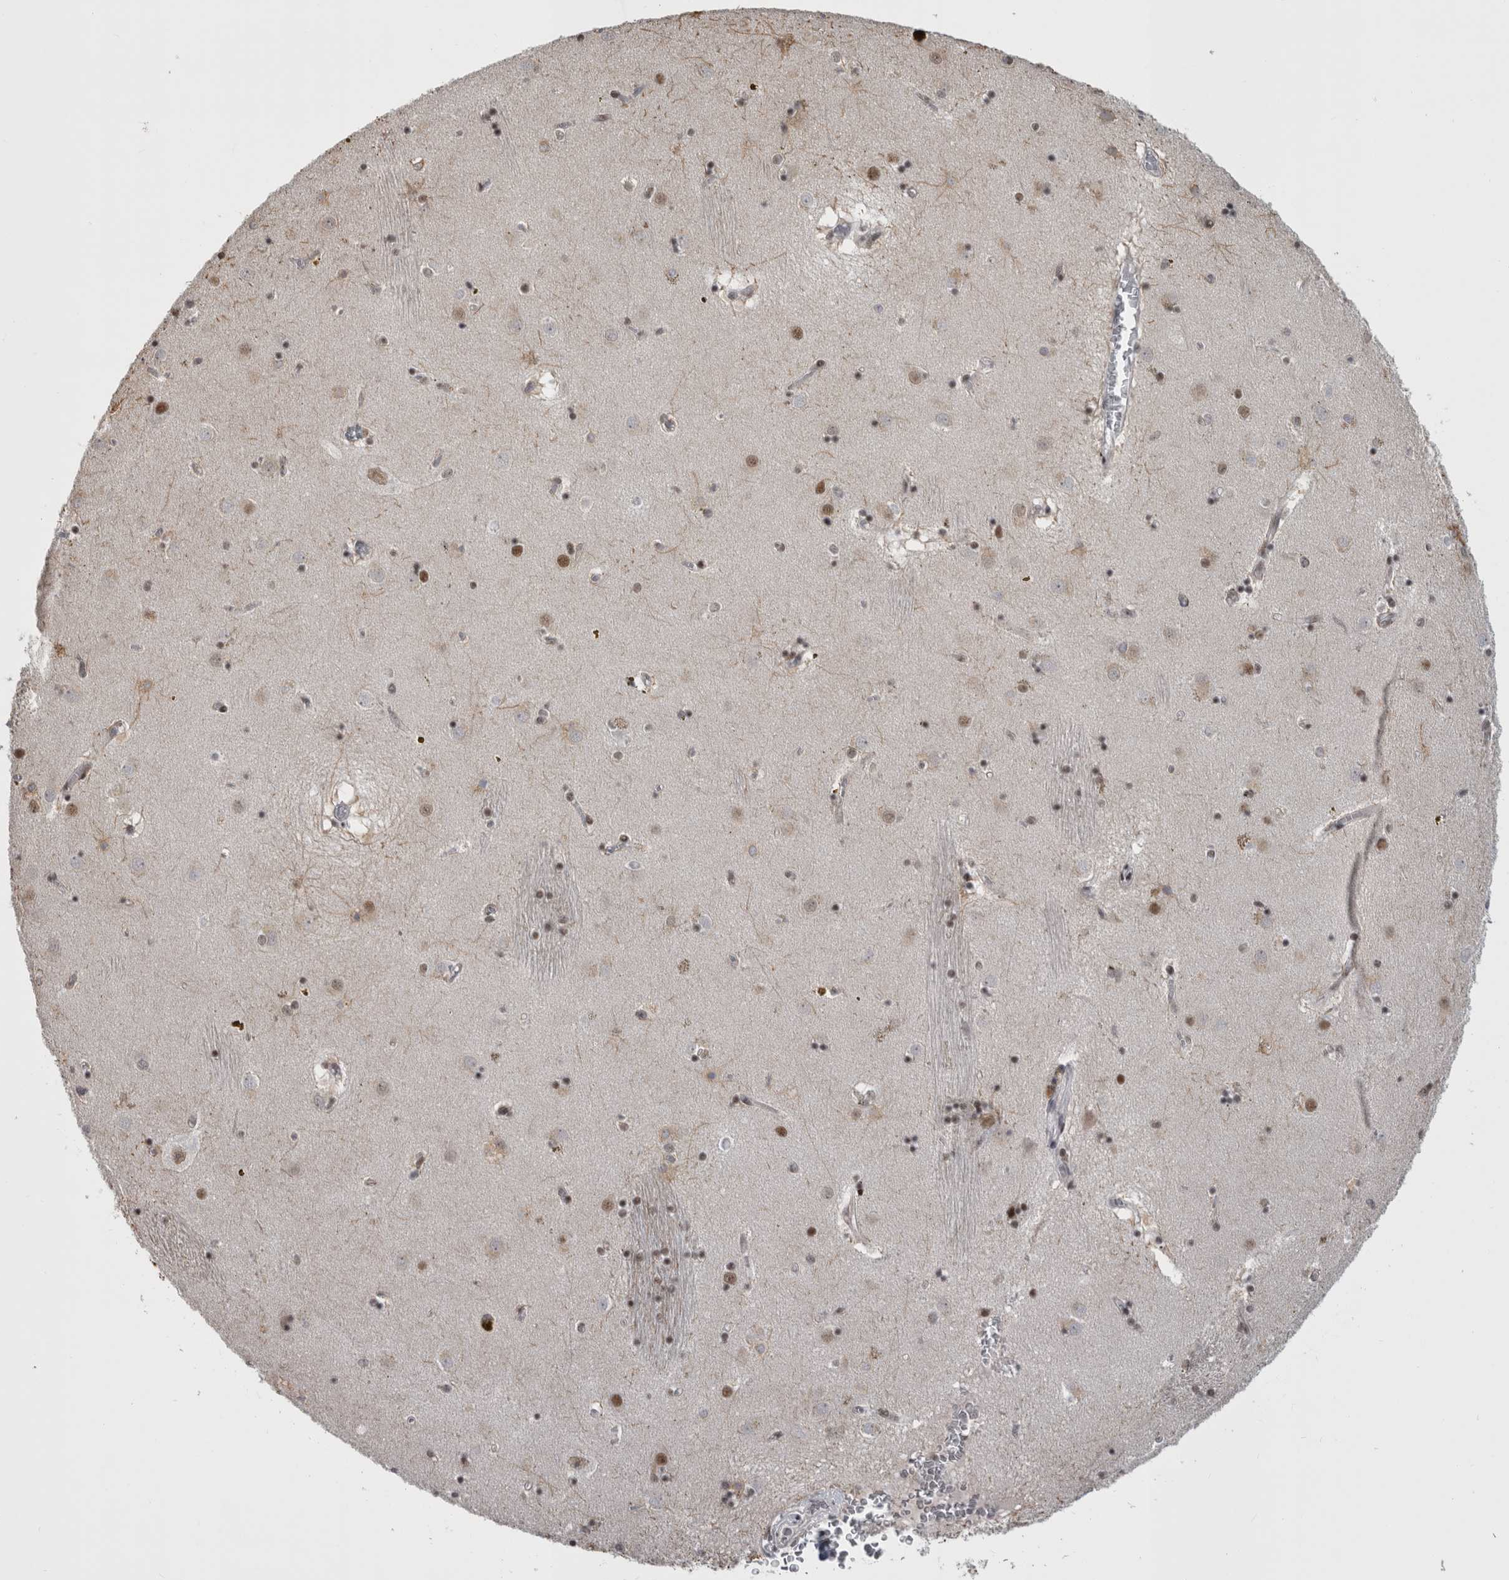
{"staining": {"intensity": "moderate", "quantity": "<25%", "location": "nuclear"}, "tissue": "caudate", "cell_type": "Glial cells", "image_type": "normal", "snomed": [{"axis": "morphology", "description": "Normal tissue, NOS"}, {"axis": "topography", "description": "Lateral ventricle wall"}], "caption": "Brown immunohistochemical staining in unremarkable human caudate displays moderate nuclear positivity in approximately <25% of glial cells.", "gene": "ARID4B", "patient": {"sex": "male", "age": 70}}